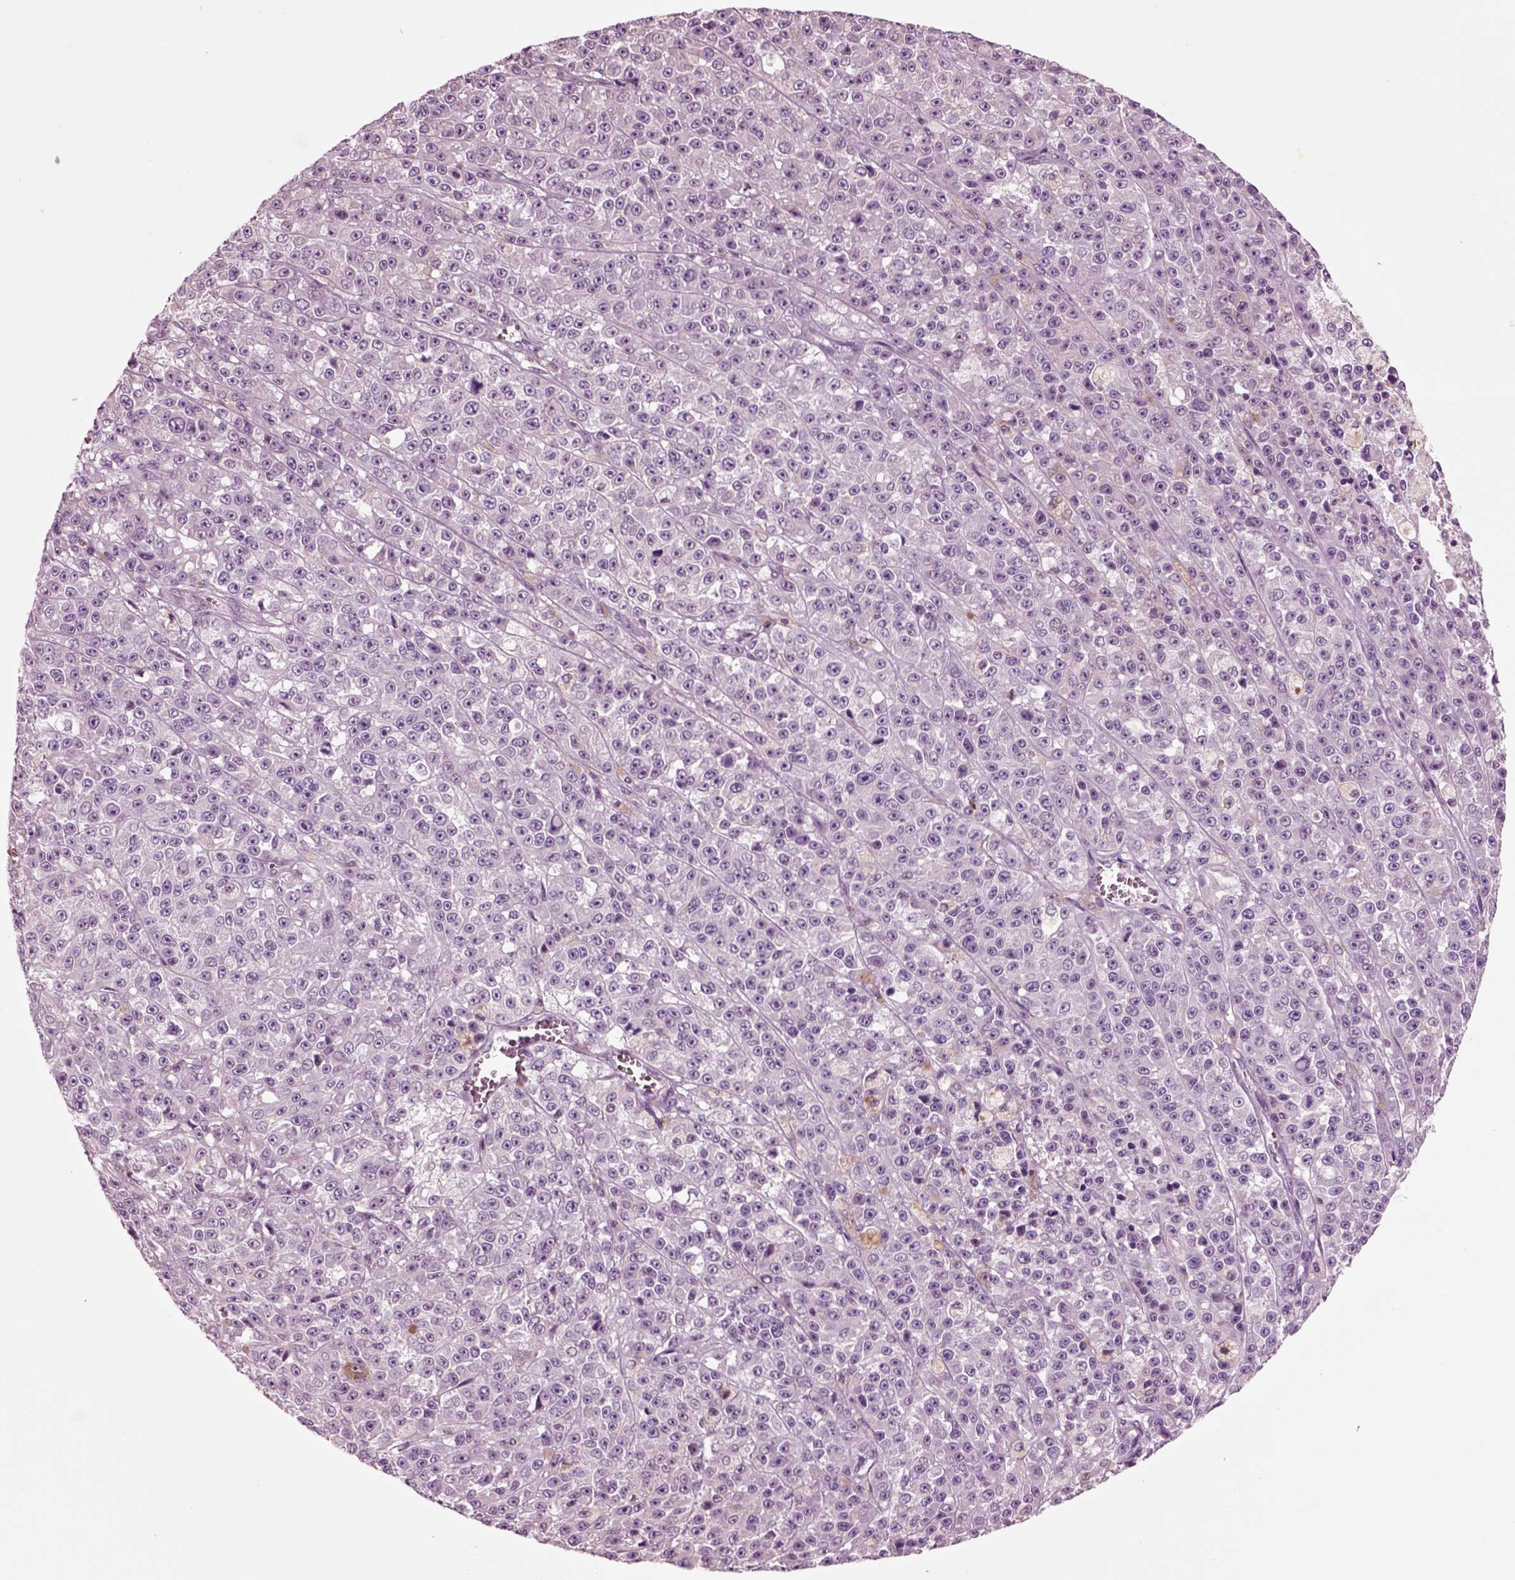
{"staining": {"intensity": "negative", "quantity": "none", "location": "none"}, "tissue": "melanoma", "cell_type": "Tumor cells", "image_type": "cancer", "snomed": [{"axis": "morphology", "description": "Malignant melanoma, NOS"}, {"axis": "topography", "description": "Skin"}], "caption": "Immunohistochemistry micrograph of human melanoma stained for a protein (brown), which shows no staining in tumor cells.", "gene": "CHGB", "patient": {"sex": "female", "age": 58}}